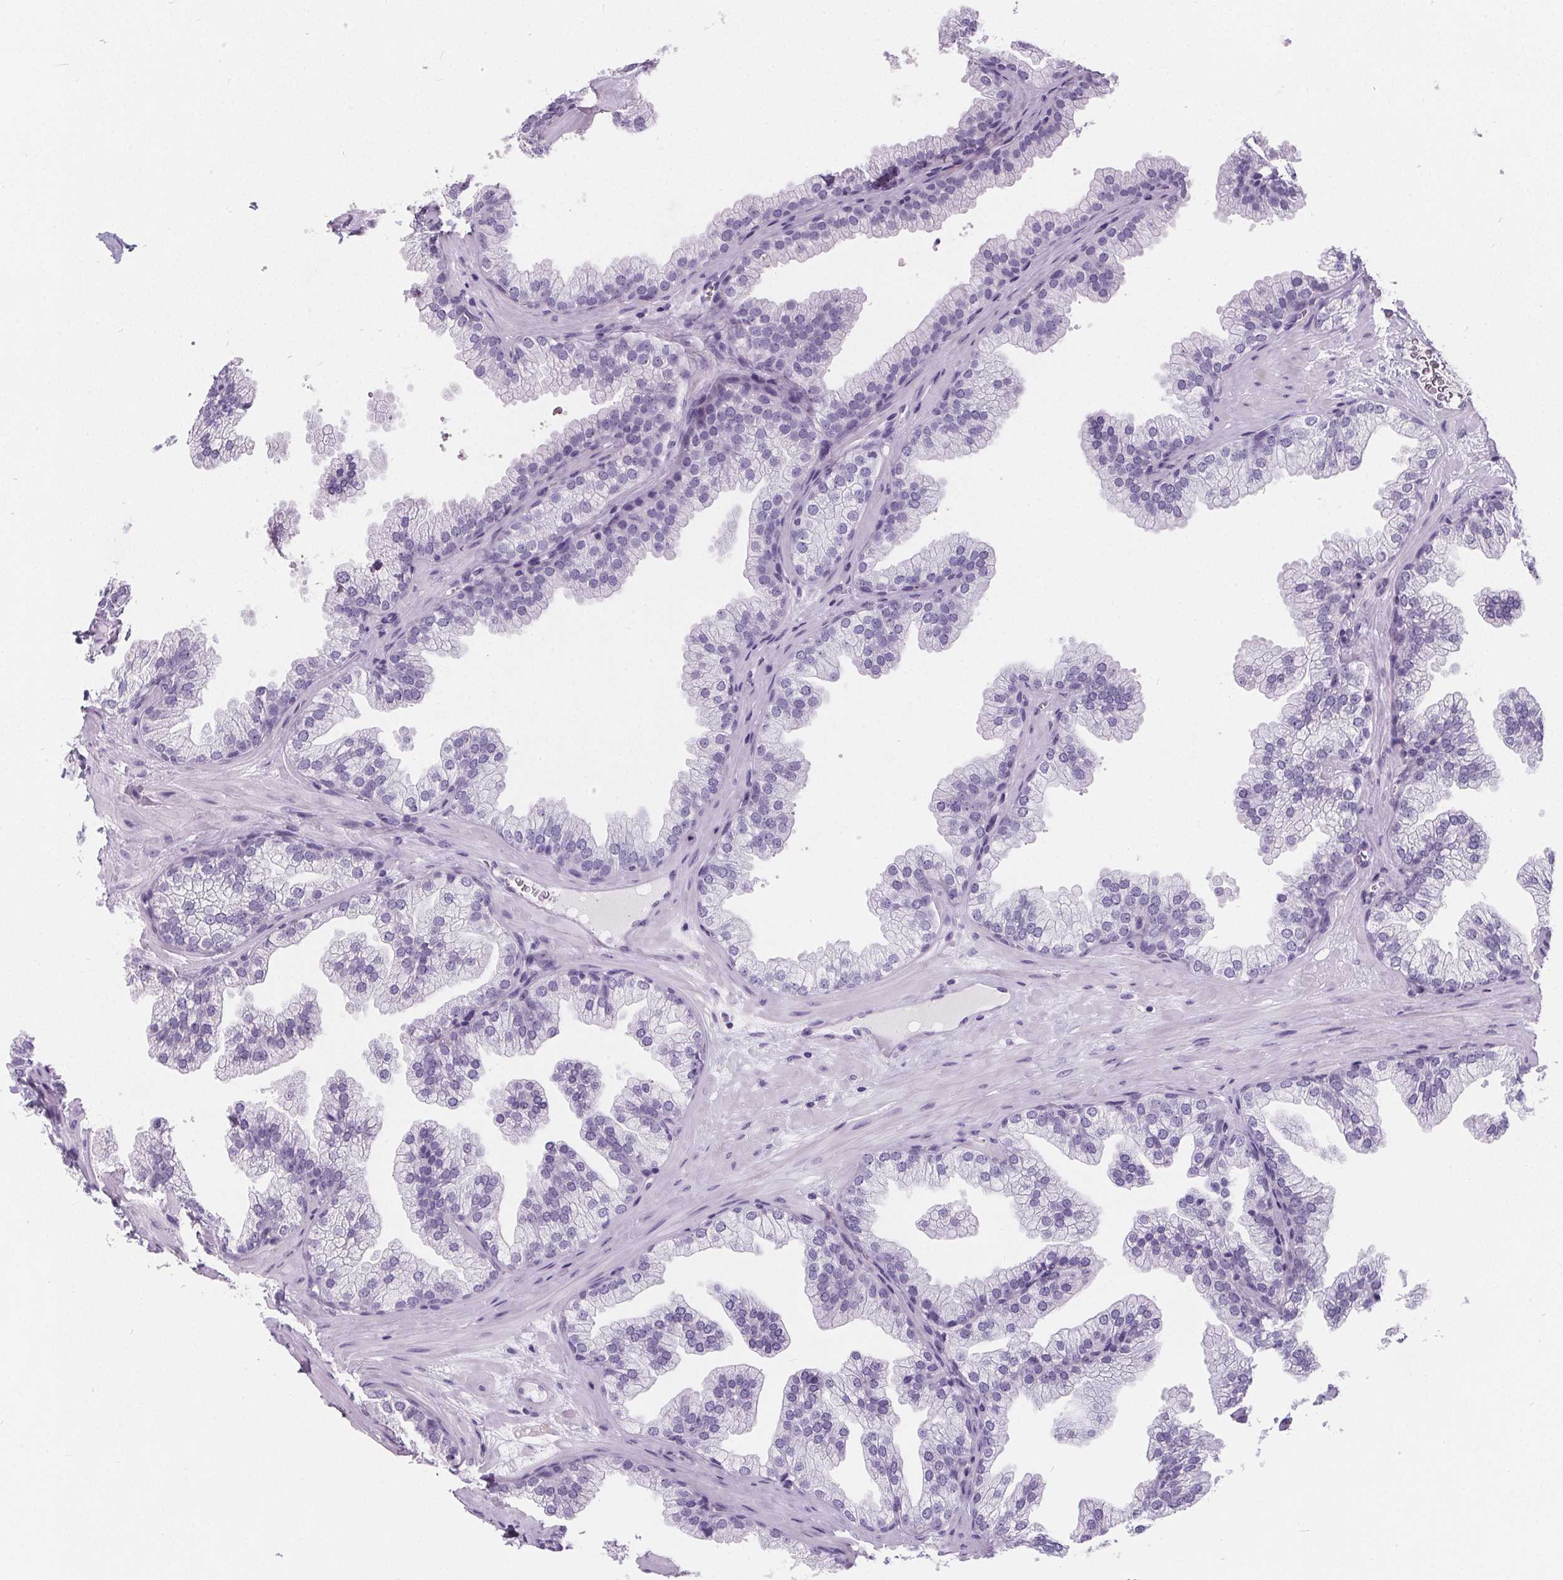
{"staining": {"intensity": "negative", "quantity": "none", "location": "none"}, "tissue": "prostate", "cell_type": "Glandular cells", "image_type": "normal", "snomed": [{"axis": "morphology", "description": "Normal tissue, NOS"}, {"axis": "topography", "description": "Prostate"}], "caption": "This is a histopathology image of IHC staining of normal prostate, which shows no expression in glandular cells.", "gene": "ADRB1", "patient": {"sex": "male", "age": 37}}